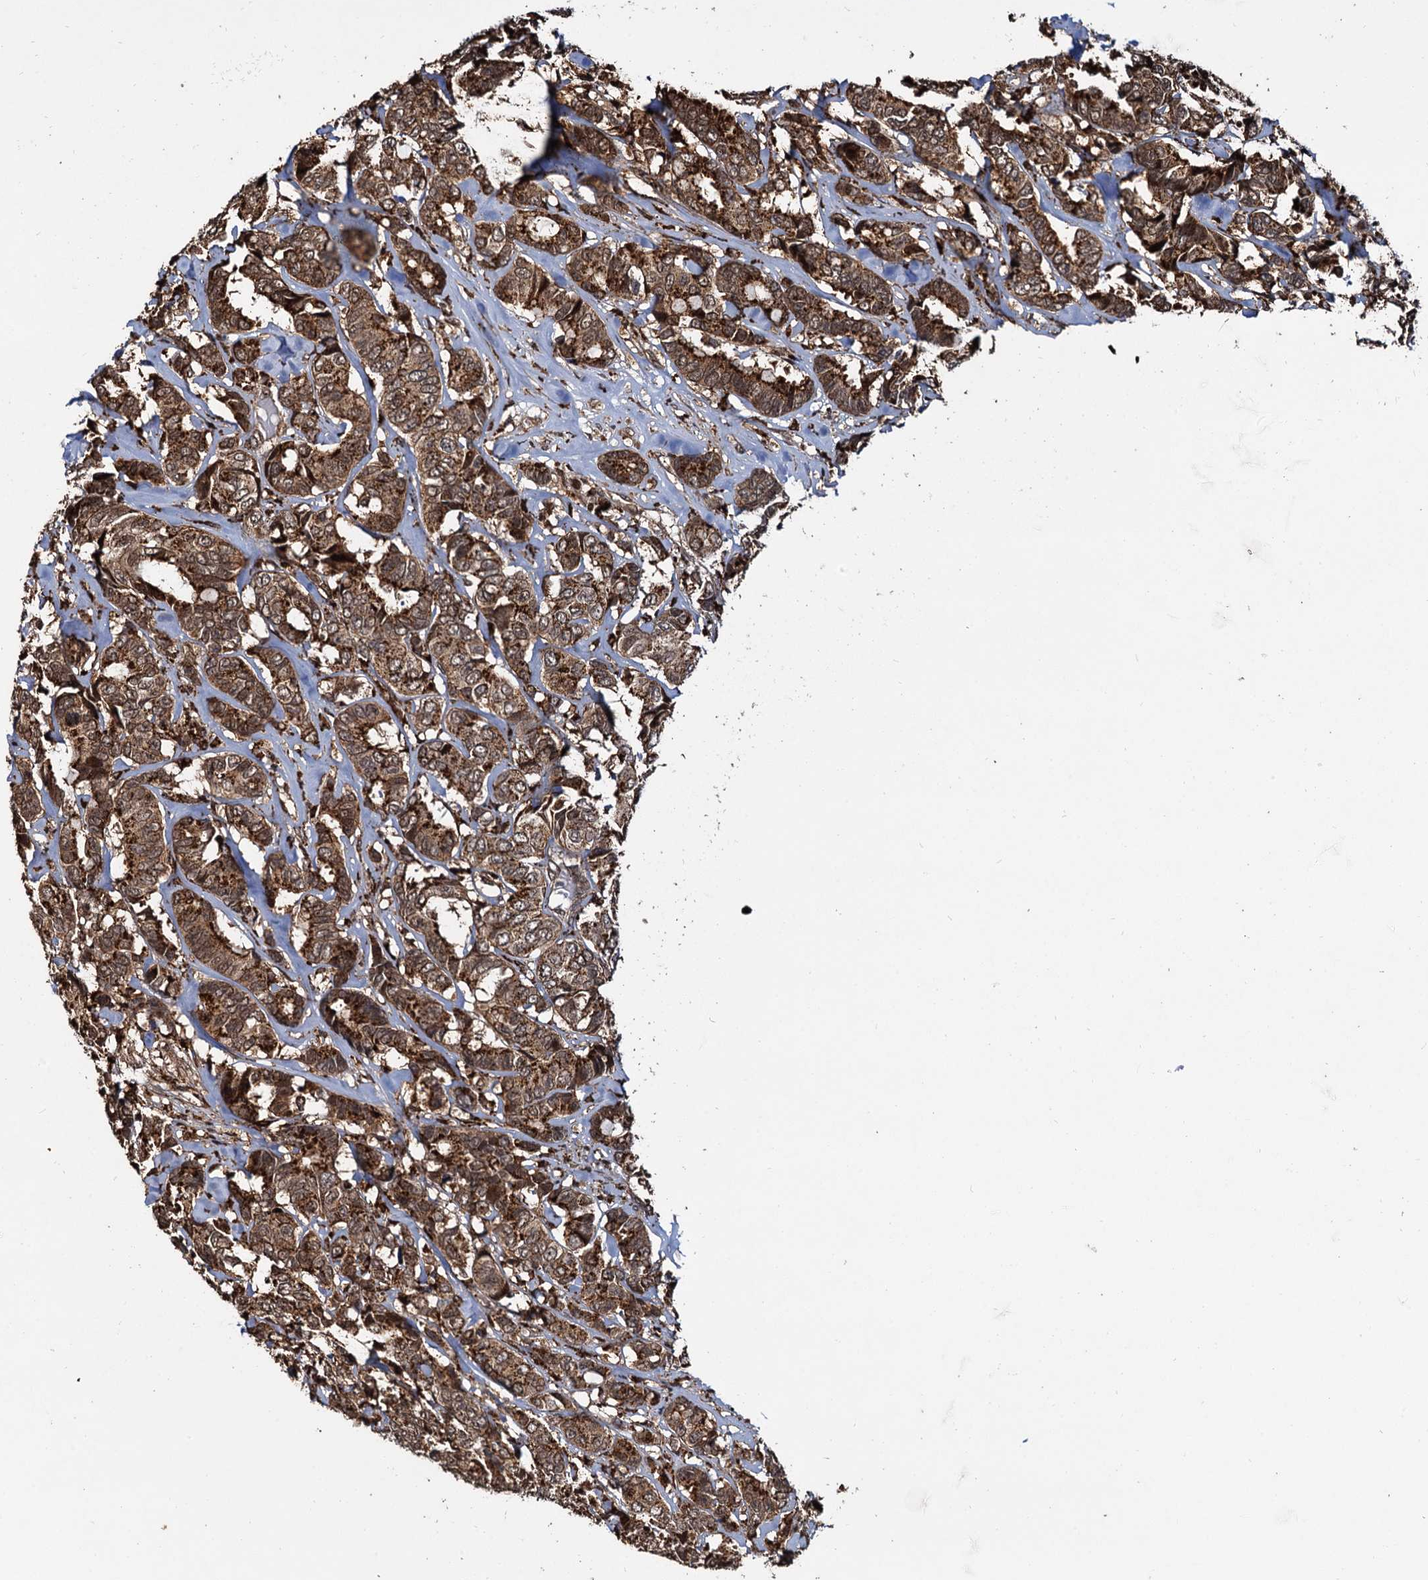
{"staining": {"intensity": "moderate", "quantity": ">75%", "location": "cytoplasmic/membranous,nuclear"}, "tissue": "breast cancer", "cell_type": "Tumor cells", "image_type": "cancer", "snomed": [{"axis": "morphology", "description": "Duct carcinoma"}, {"axis": "topography", "description": "Breast"}], "caption": "Moderate cytoplasmic/membranous and nuclear protein staining is identified in about >75% of tumor cells in breast cancer (infiltrating ductal carcinoma). The staining is performed using DAB (3,3'-diaminobenzidine) brown chromogen to label protein expression. The nuclei are counter-stained blue using hematoxylin.", "gene": "CEP192", "patient": {"sex": "female", "age": 87}}